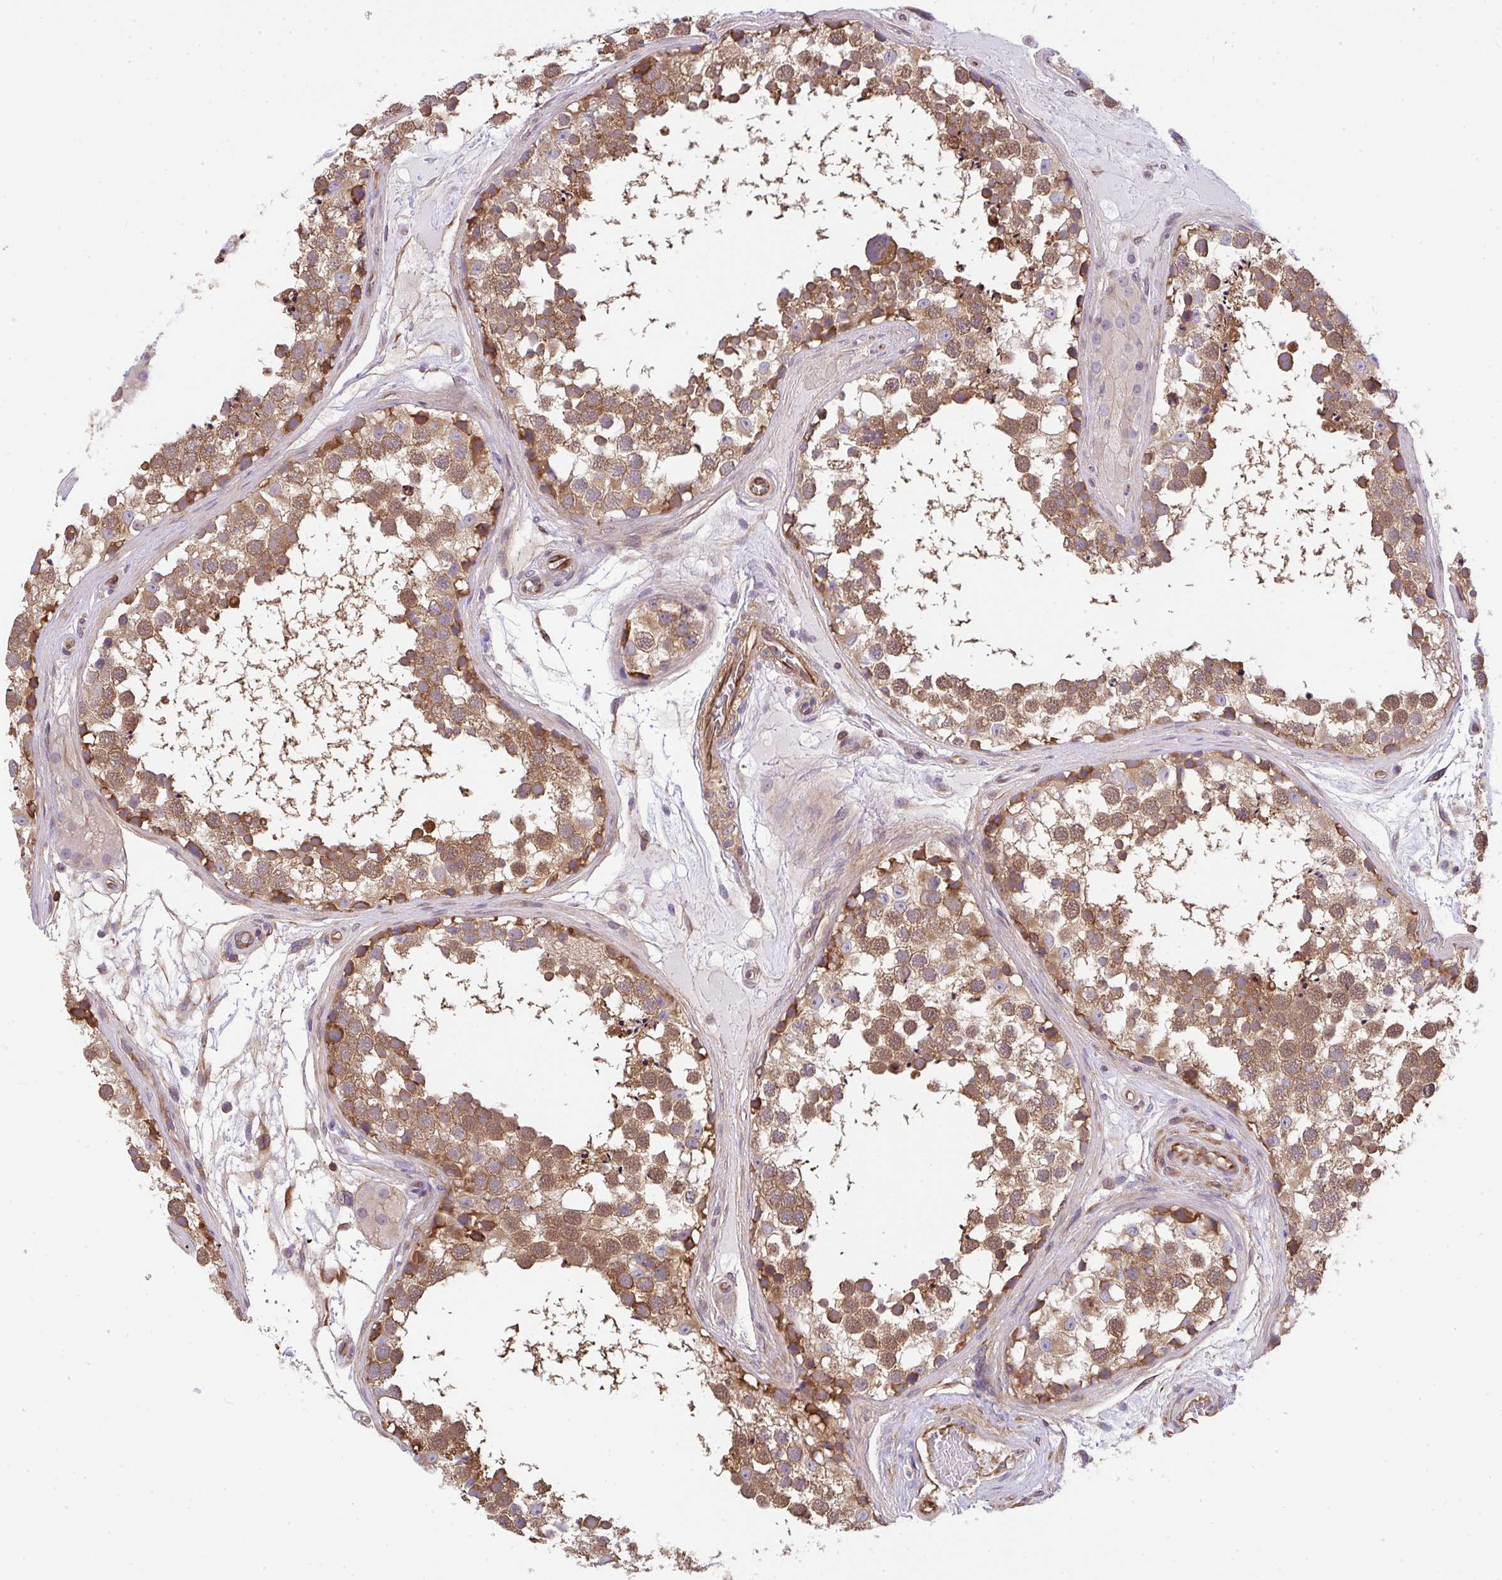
{"staining": {"intensity": "moderate", "quantity": ">75%", "location": "cytoplasmic/membranous"}, "tissue": "testis", "cell_type": "Cells in seminiferous ducts", "image_type": "normal", "snomed": [{"axis": "morphology", "description": "Normal tissue, NOS"}, {"axis": "morphology", "description": "Seminoma, NOS"}, {"axis": "topography", "description": "Testis"}], "caption": "A histopathology image showing moderate cytoplasmic/membranous expression in about >75% of cells in seminiferous ducts in unremarkable testis, as visualized by brown immunohistochemical staining.", "gene": "TMEM229A", "patient": {"sex": "male", "age": 65}}